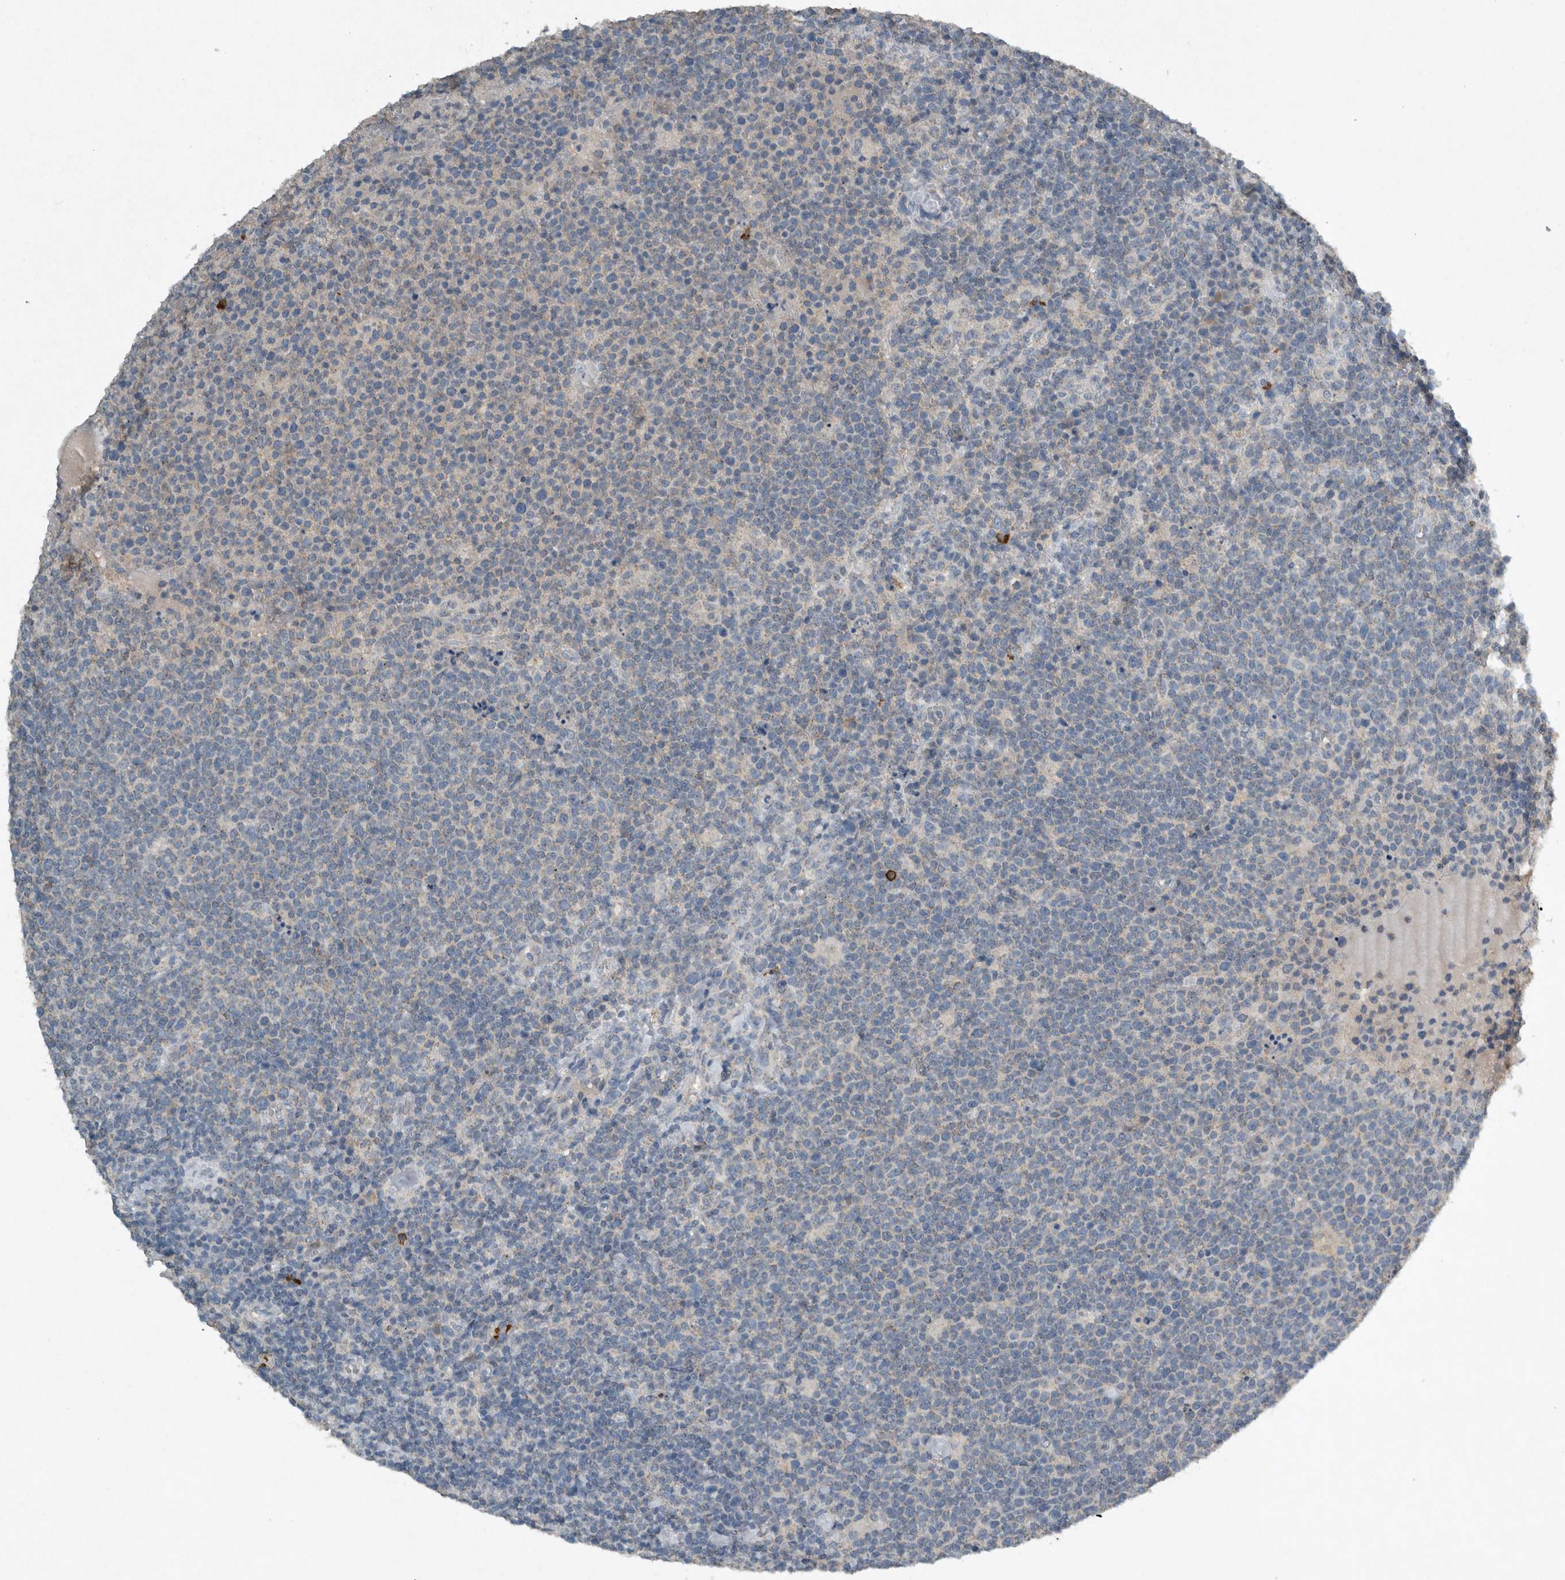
{"staining": {"intensity": "weak", "quantity": "<25%", "location": "cytoplasmic/membranous"}, "tissue": "lymphoma", "cell_type": "Tumor cells", "image_type": "cancer", "snomed": [{"axis": "morphology", "description": "Malignant lymphoma, non-Hodgkin's type, High grade"}, {"axis": "topography", "description": "Lymph node"}], "caption": "Immunohistochemistry (IHC) micrograph of neoplastic tissue: human lymphoma stained with DAB displays no significant protein expression in tumor cells.", "gene": "IL20", "patient": {"sex": "male", "age": 61}}